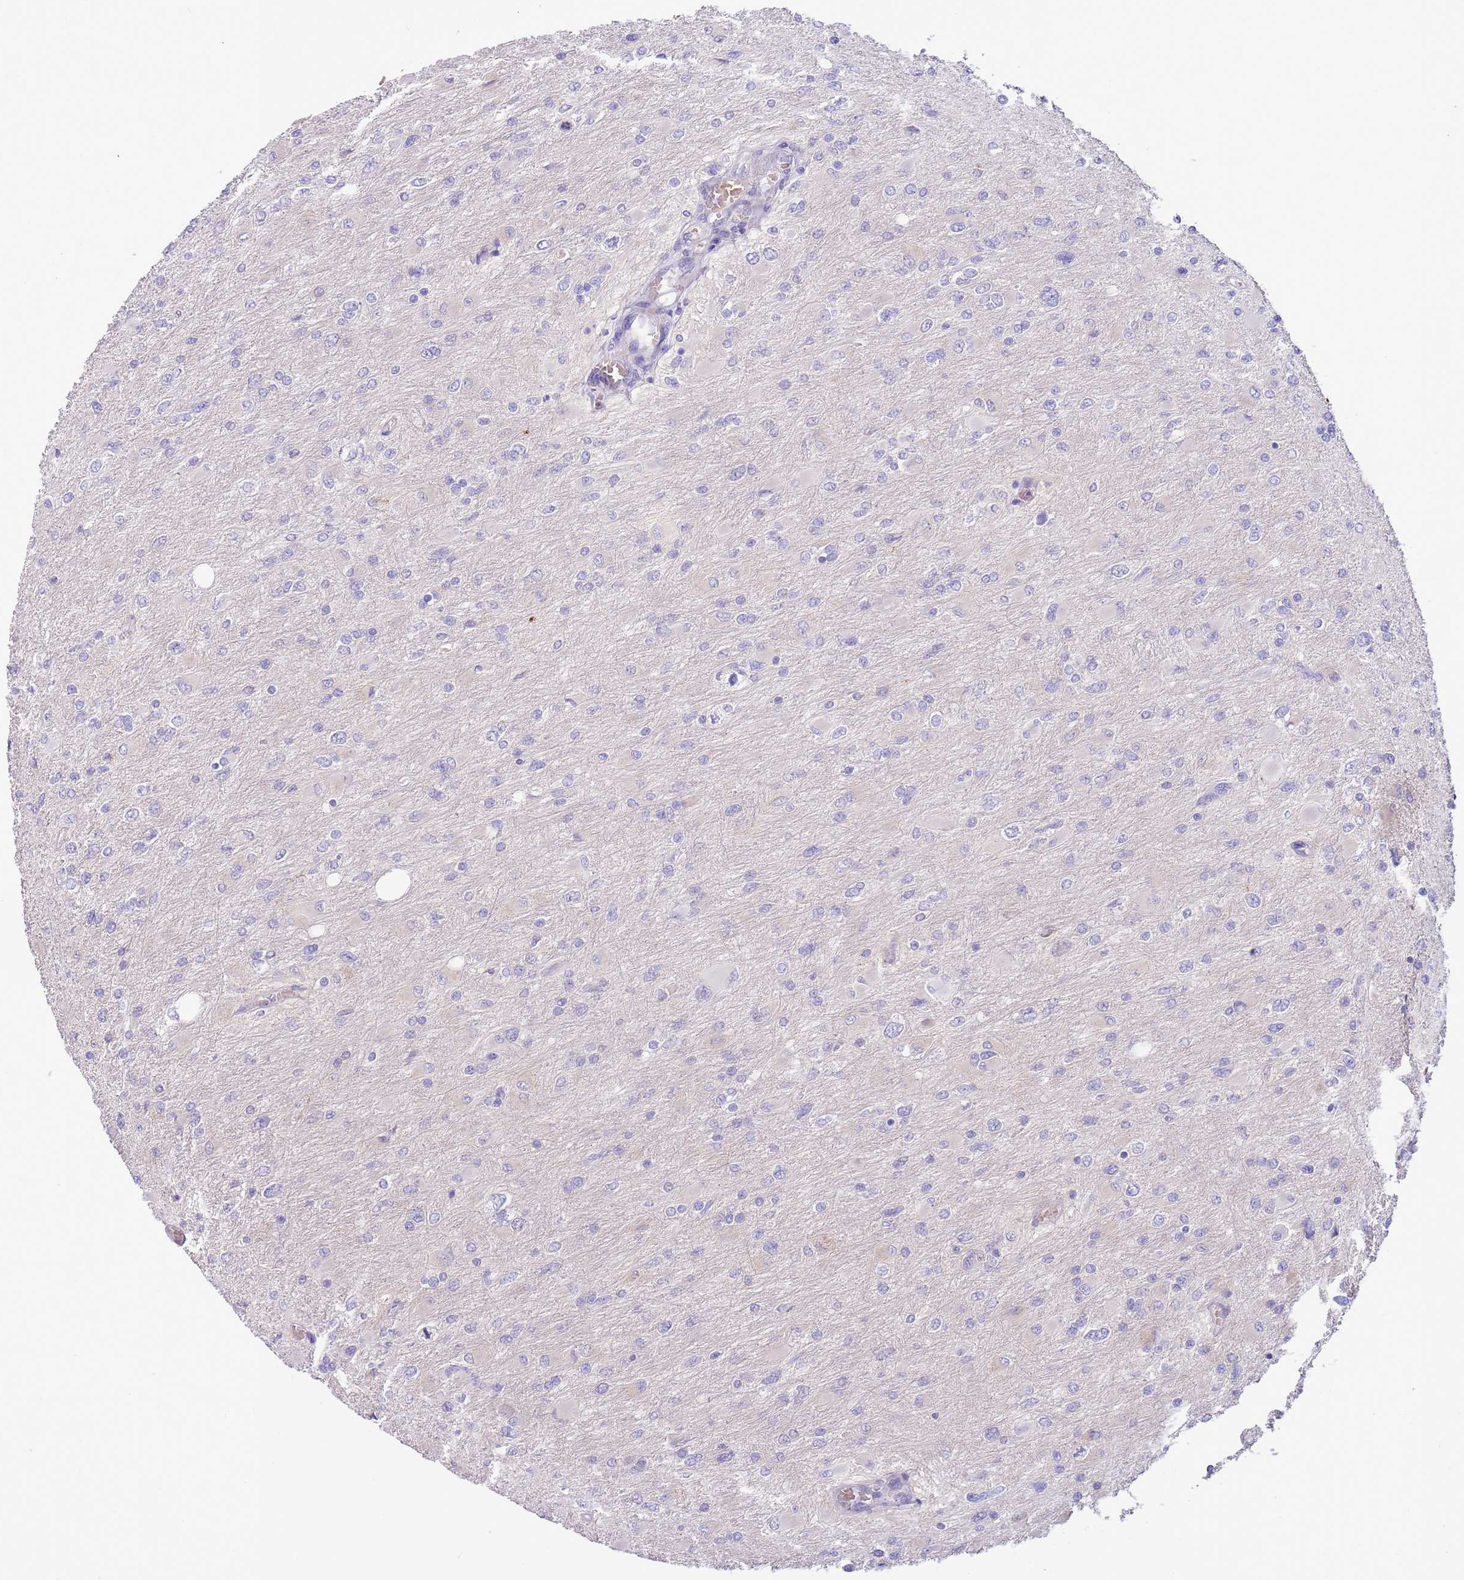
{"staining": {"intensity": "negative", "quantity": "none", "location": "none"}, "tissue": "glioma", "cell_type": "Tumor cells", "image_type": "cancer", "snomed": [{"axis": "morphology", "description": "Glioma, malignant, High grade"}, {"axis": "topography", "description": "Cerebral cortex"}], "caption": "Tumor cells are negative for brown protein staining in malignant glioma (high-grade). (IHC, brightfield microscopy, high magnification).", "gene": "AP1S2", "patient": {"sex": "female", "age": 36}}